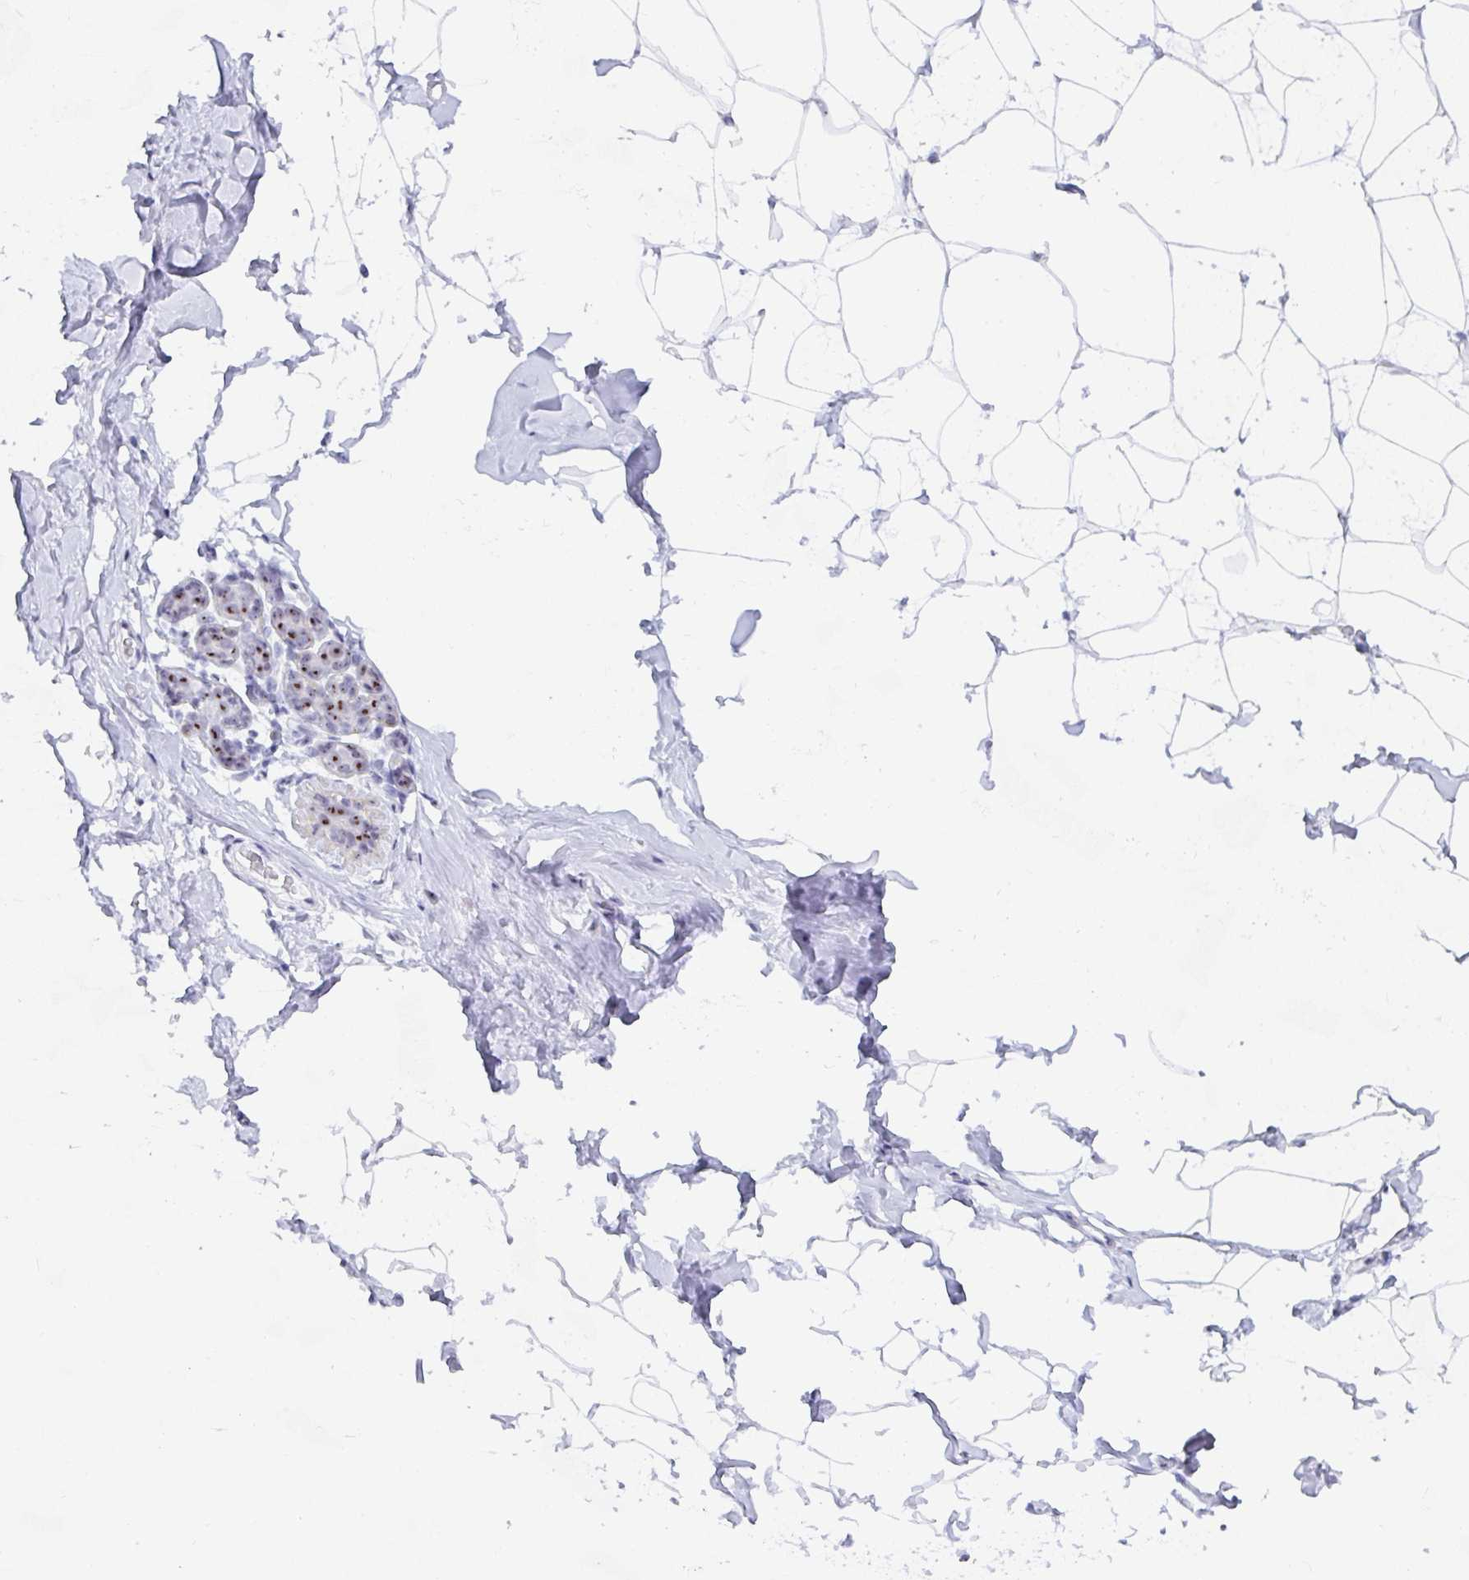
{"staining": {"intensity": "negative", "quantity": "none", "location": "none"}, "tissue": "breast", "cell_type": "Adipocytes", "image_type": "normal", "snomed": [{"axis": "morphology", "description": "Normal tissue, NOS"}, {"axis": "topography", "description": "Breast"}], "caption": "An image of breast stained for a protein exhibits no brown staining in adipocytes. (Immunohistochemistry, brightfield microscopy, high magnification).", "gene": "NOP10", "patient": {"sex": "female", "age": 32}}